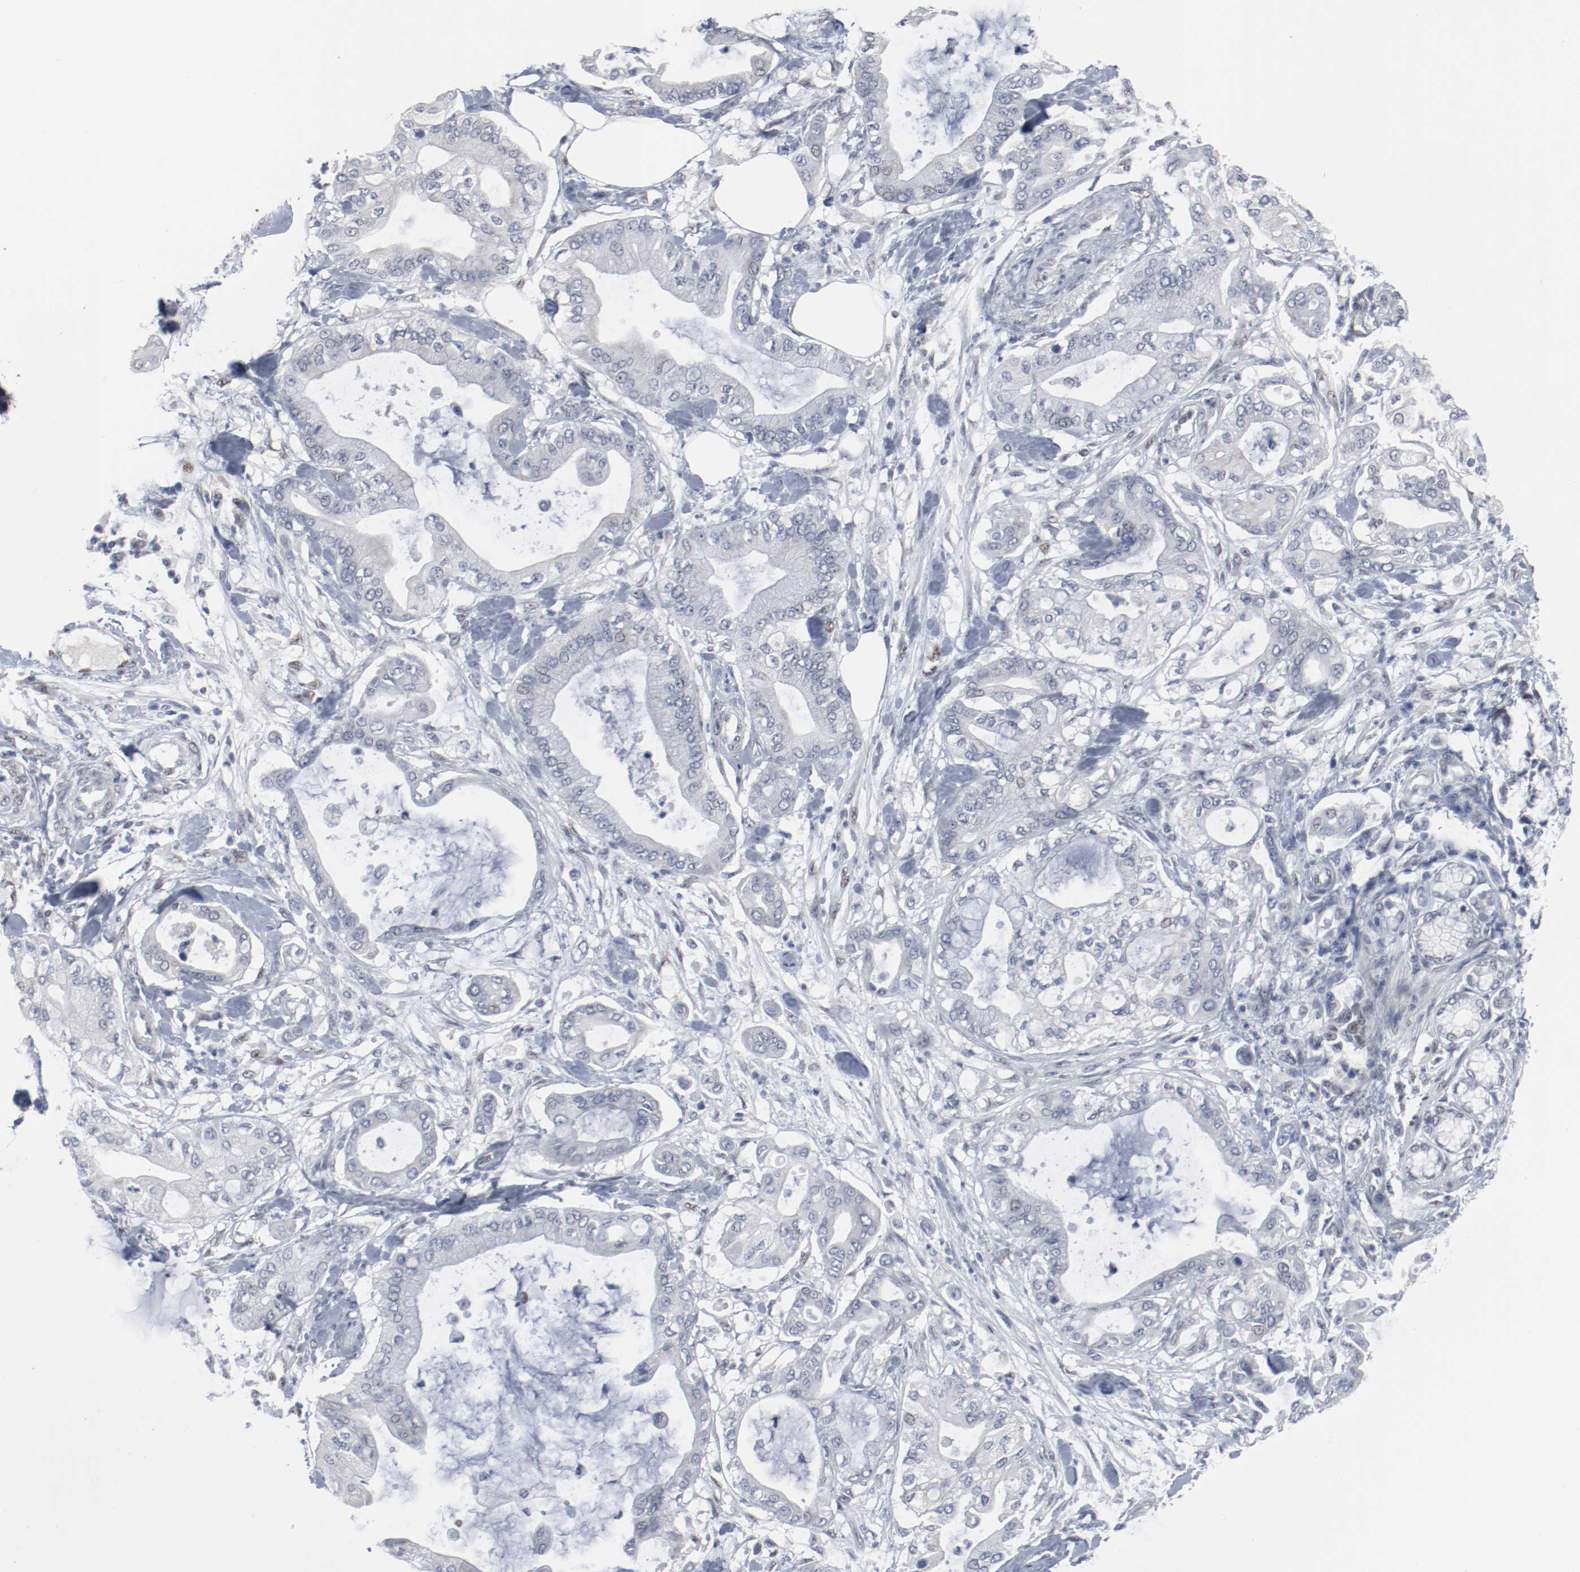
{"staining": {"intensity": "negative", "quantity": "none", "location": "none"}, "tissue": "pancreatic cancer", "cell_type": "Tumor cells", "image_type": "cancer", "snomed": [{"axis": "morphology", "description": "Adenocarcinoma, NOS"}, {"axis": "morphology", "description": "Adenocarcinoma, metastatic, NOS"}, {"axis": "topography", "description": "Lymph node"}, {"axis": "topography", "description": "Pancreas"}, {"axis": "topography", "description": "Duodenum"}], "caption": "Protein analysis of metastatic adenocarcinoma (pancreatic) demonstrates no significant expression in tumor cells.", "gene": "ATF7", "patient": {"sex": "female", "age": 64}}